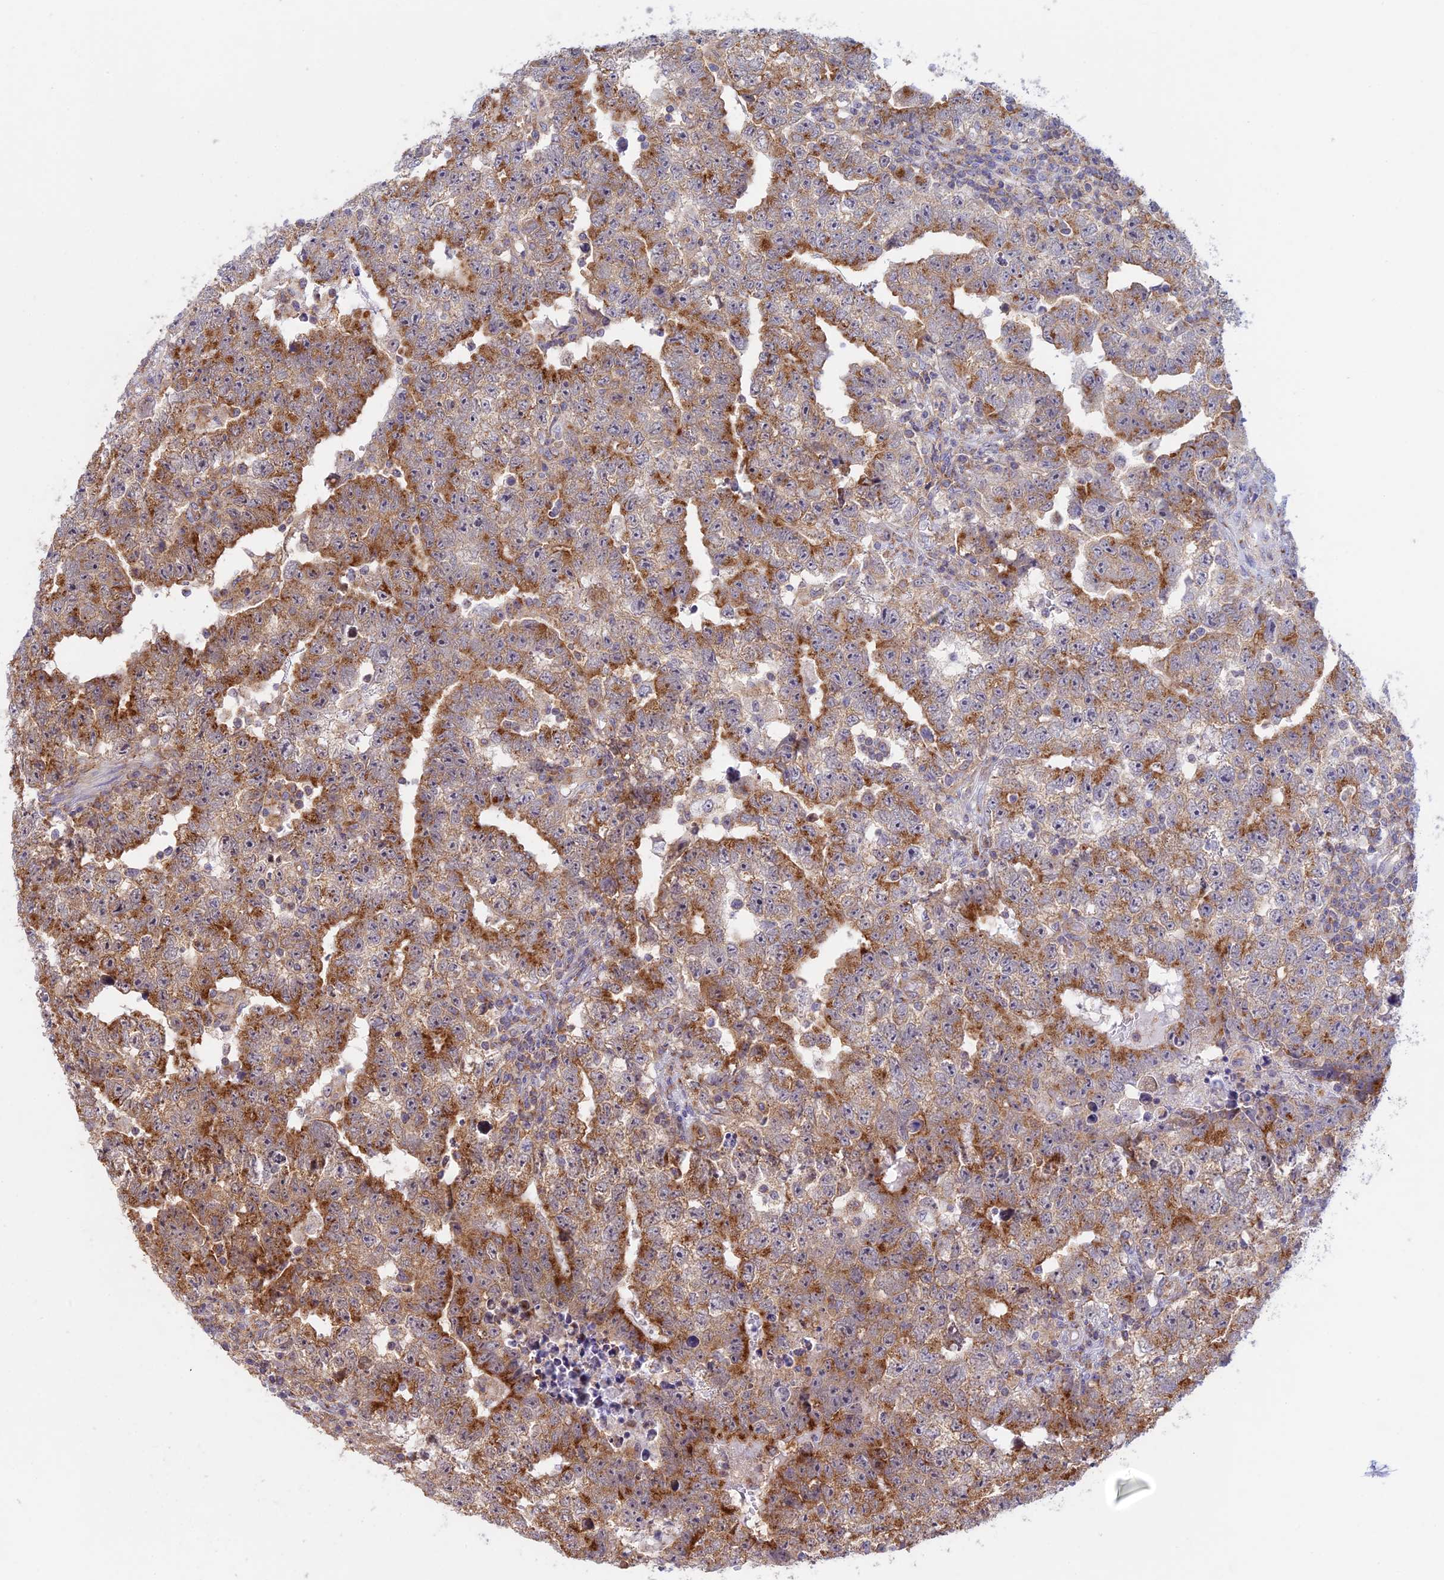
{"staining": {"intensity": "moderate", "quantity": "25%-75%", "location": "cytoplasmic/membranous"}, "tissue": "testis cancer", "cell_type": "Tumor cells", "image_type": "cancer", "snomed": [{"axis": "morphology", "description": "Carcinoma, Embryonal, NOS"}, {"axis": "topography", "description": "Testis"}], "caption": "Human testis embryonal carcinoma stained for a protein (brown) demonstrates moderate cytoplasmic/membranous positive expression in approximately 25%-75% of tumor cells.", "gene": "CLINT1", "patient": {"sex": "male", "age": 25}}